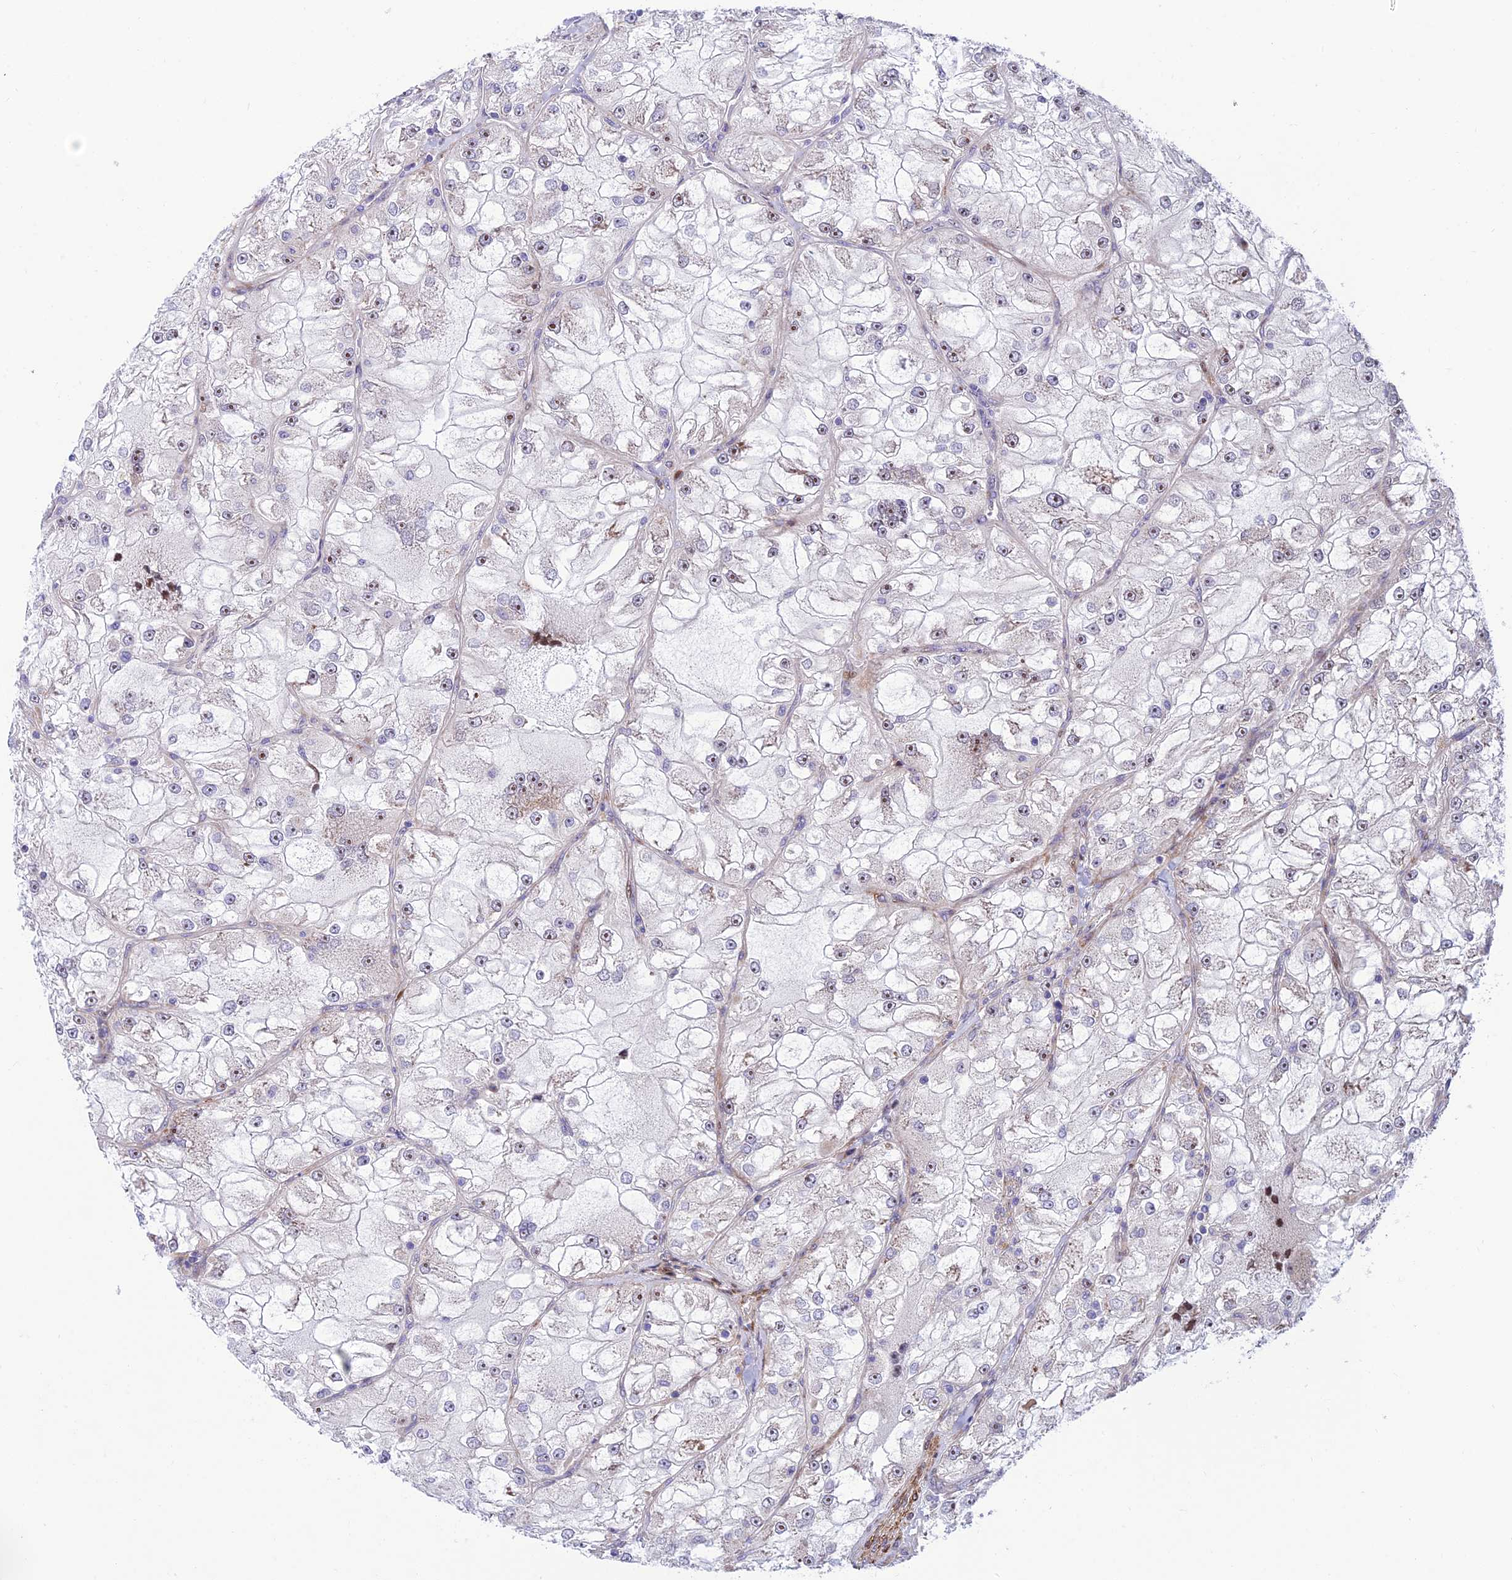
{"staining": {"intensity": "weak", "quantity": "25%-75%", "location": "nuclear"}, "tissue": "renal cancer", "cell_type": "Tumor cells", "image_type": "cancer", "snomed": [{"axis": "morphology", "description": "Adenocarcinoma, NOS"}, {"axis": "topography", "description": "Kidney"}], "caption": "Adenocarcinoma (renal) was stained to show a protein in brown. There is low levels of weak nuclear expression in about 25%-75% of tumor cells.", "gene": "KBTBD7", "patient": {"sex": "female", "age": 72}}